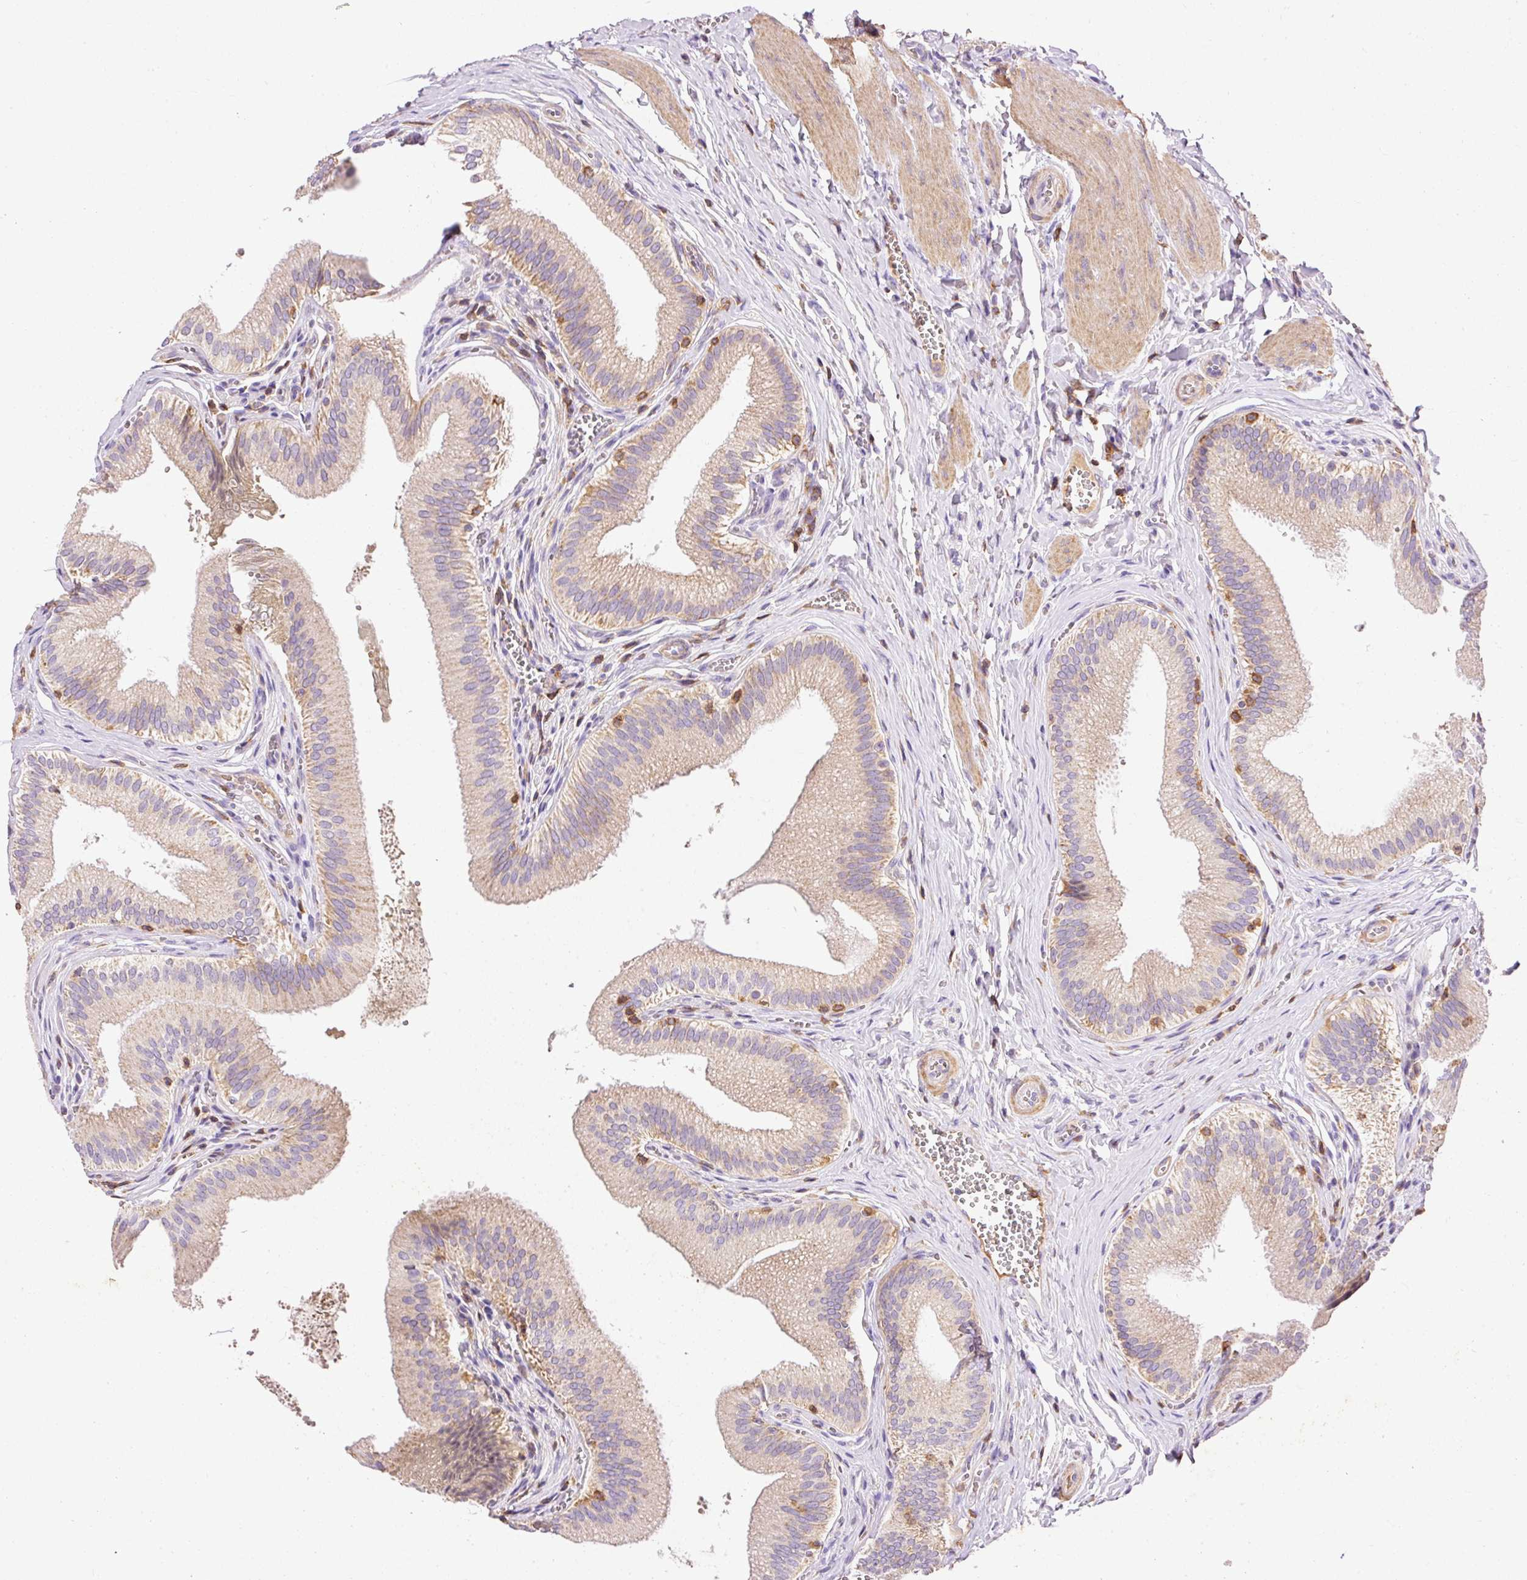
{"staining": {"intensity": "moderate", "quantity": ">75%", "location": "cytoplasmic/membranous"}, "tissue": "gallbladder", "cell_type": "Glandular cells", "image_type": "normal", "snomed": [{"axis": "morphology", "description": "Normal tissue, NOS"}, {"axis": "topography", "description": "Gallbladder"}], "caption": "Immunohistochemistry histopathology image of unremarkable gallbladder: human gallbladder stained using immunohistochemistry displays medium levels of moderate protein expression localized specifically in the cytoplasmic/membranous of glandular cells, appearing as a cytoplasmic/membranous brown color.", "gene": "IMMT", "patient": {"sex": "male", "age": 17}}